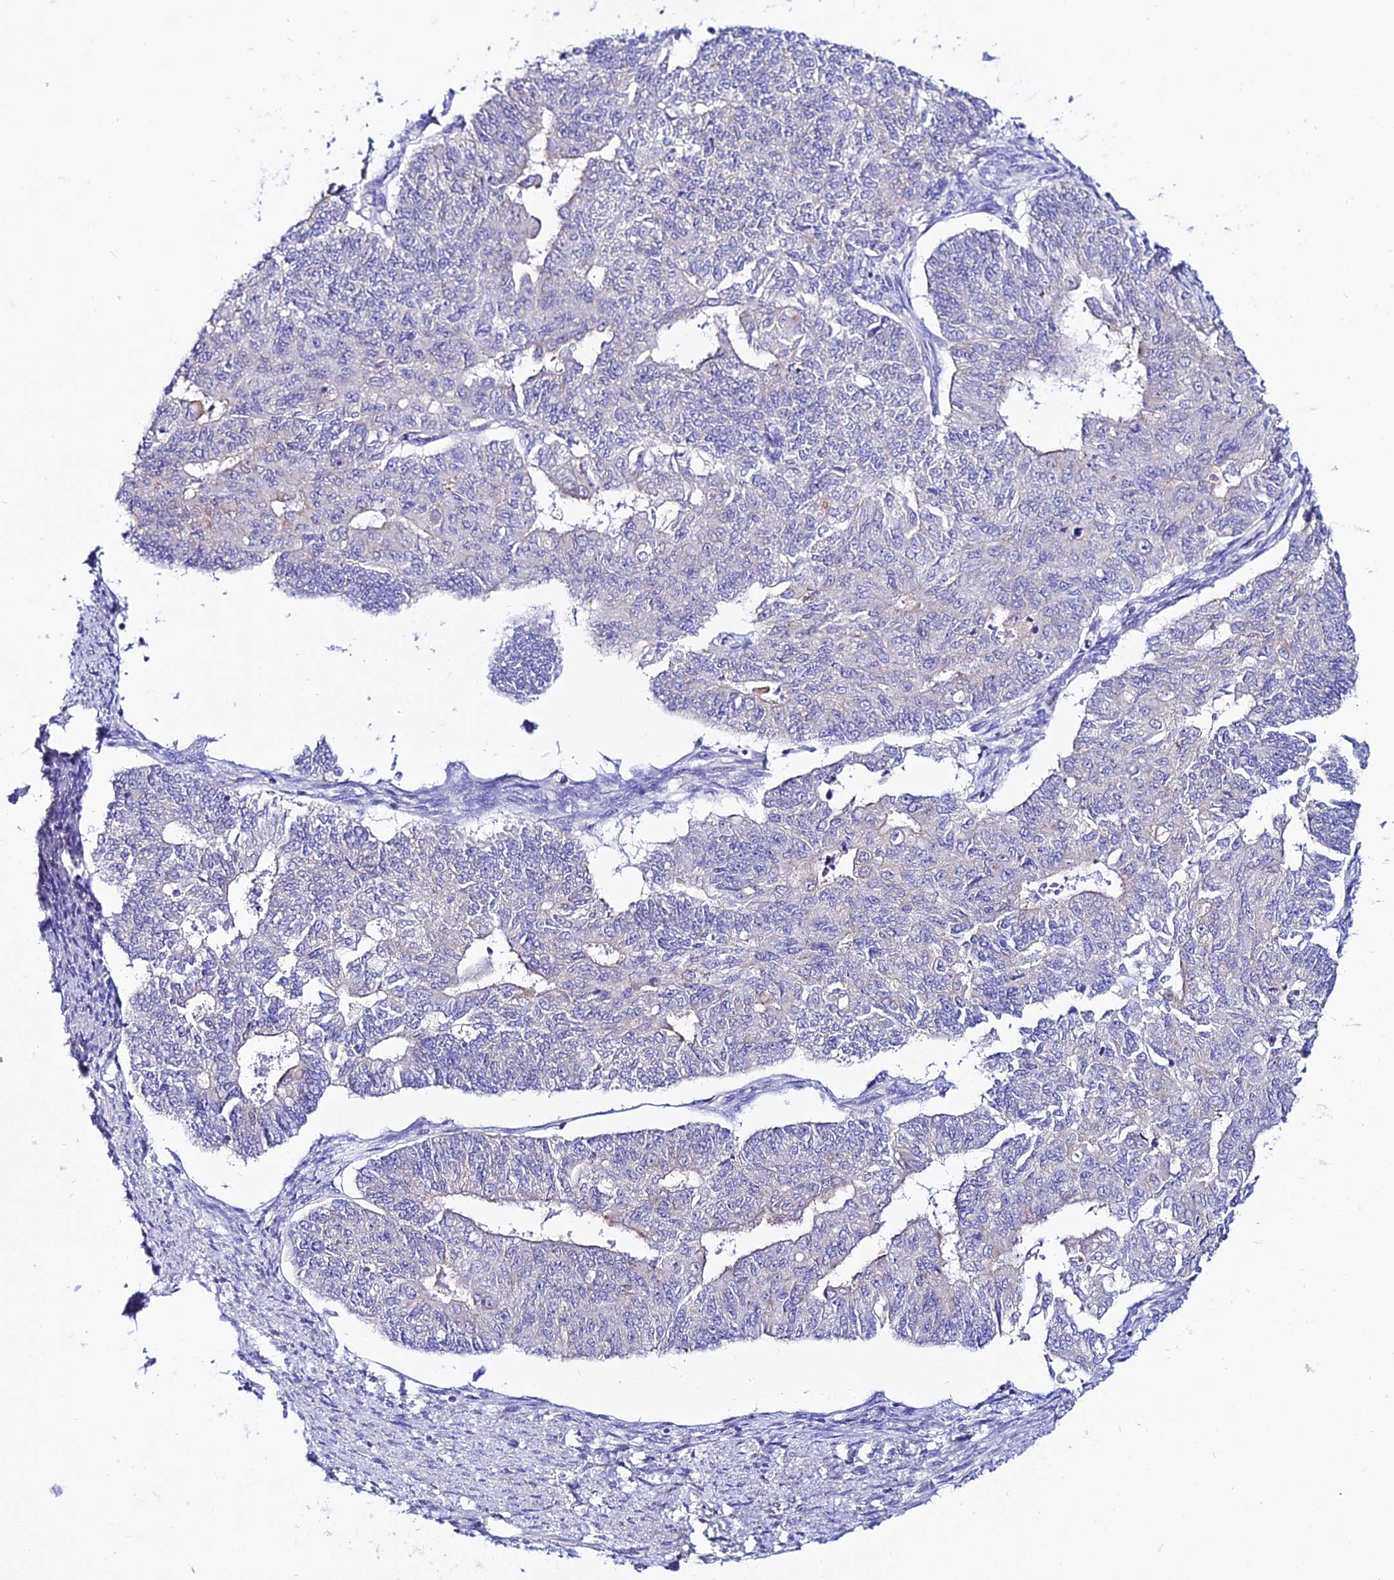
{"staining": {"intensity": "negative", "quantity": "none", "location": "none"}, "tissue": "endometrial cancer", "cell_type": "Tumor cells", "image_type": "cancer", "snomed": [{"axis": "morphology", "description": "Adenocarcinoma, NOS"}, {"axis": "topography", "description": "Endometrium"}], "caption": "Adenocarcinoma (endometrial) was stained to show a protein in brown. There is no significant positivity in tumor cells.", "gene": "ATG16L2", "patient": {"sex": "female", "age": 32}}